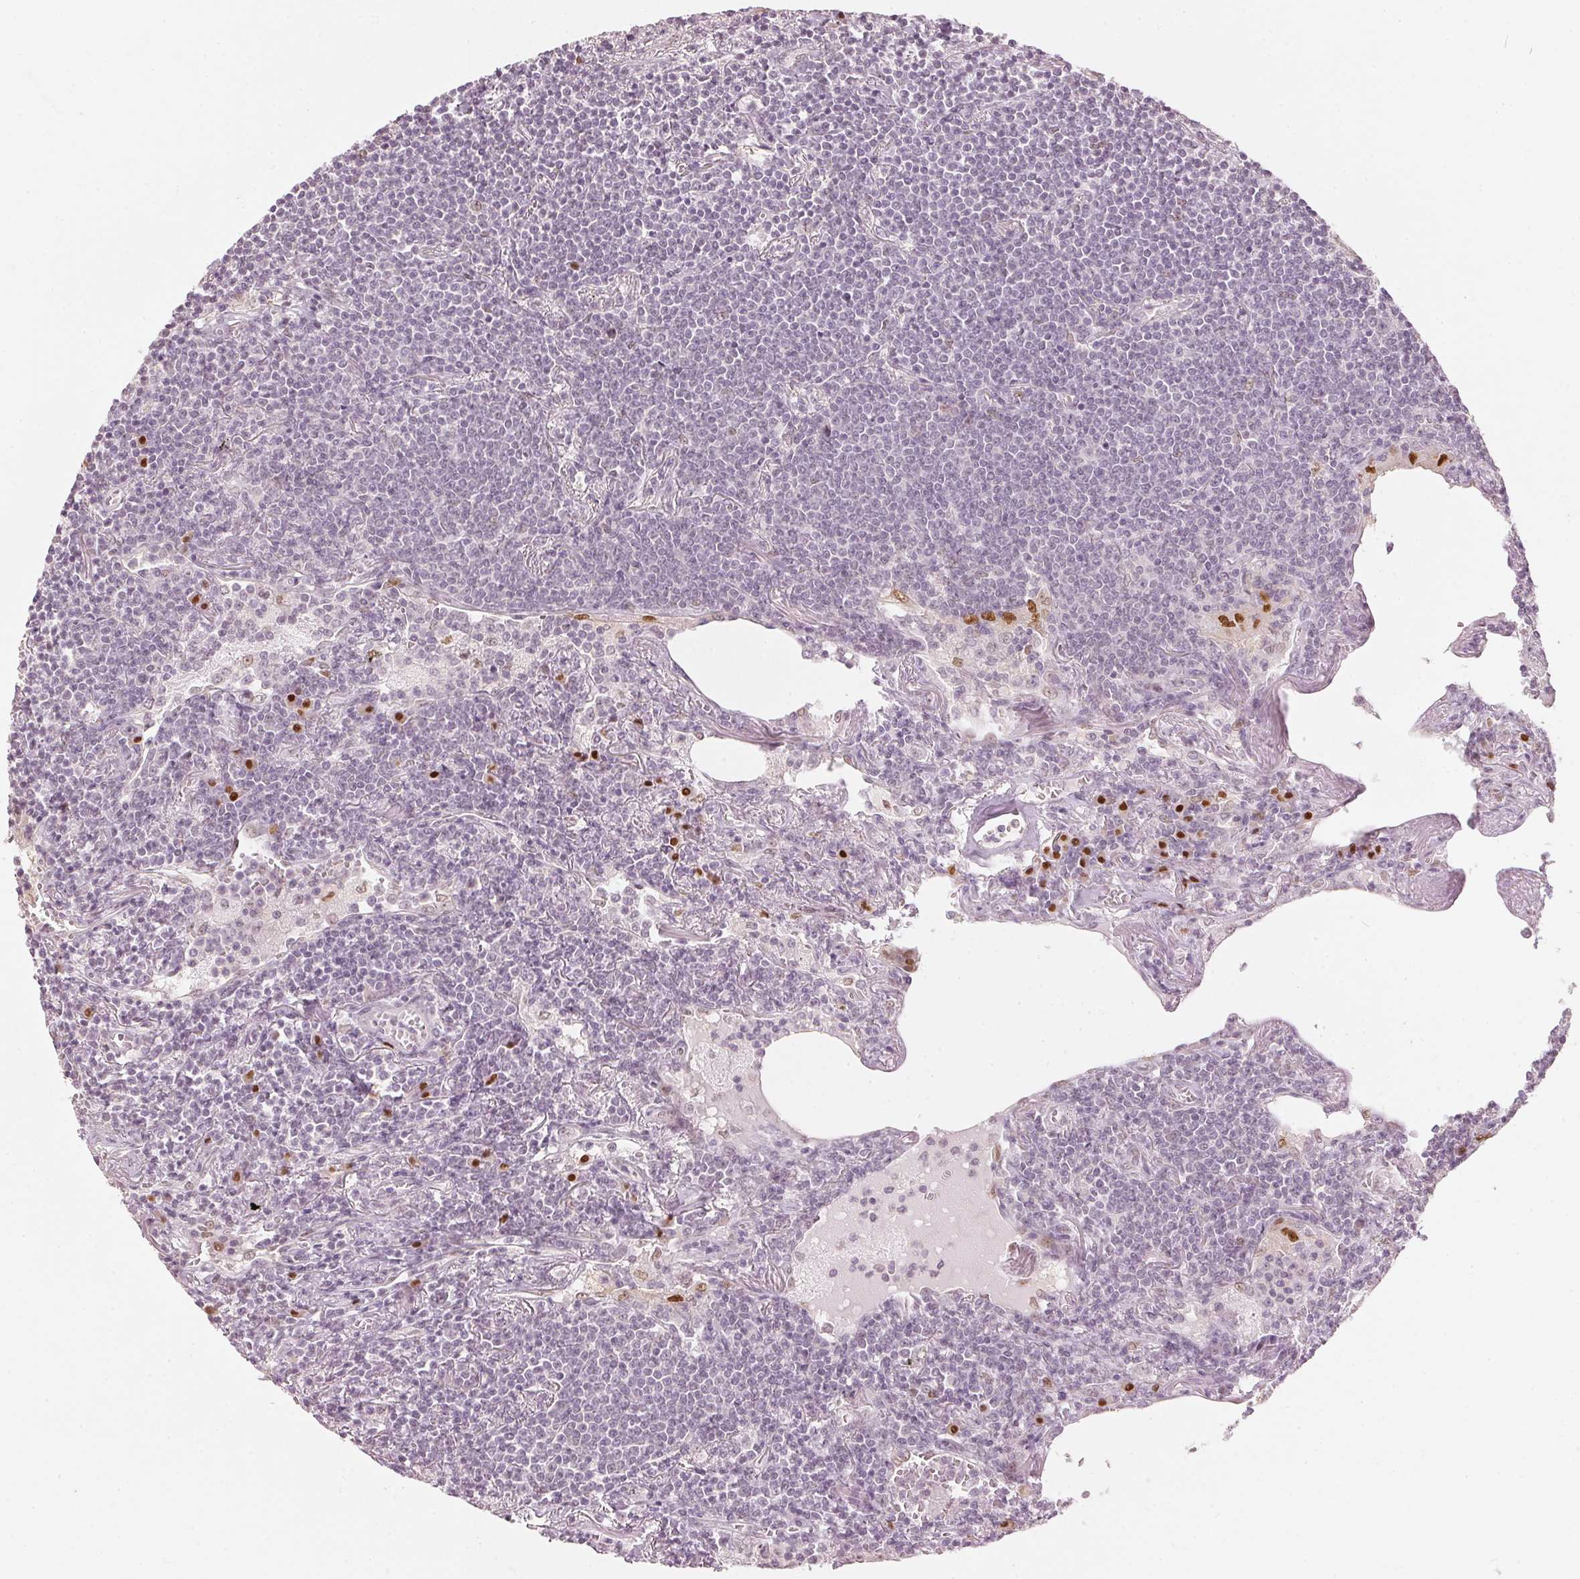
{"staining": {"intensity": "negative", "quantity": "none", "location": "none"}, "tissue": "lymphoma", "cell_type": "Tumor cells", "image_type": "cancer", "snomed": [{"axis": "morphology", "description": "Malignant lymphoma, non-Hodgkin's type, Low grade"}, {"axis": "topography", "description": "Lung"}], "caption": "Immunohistochemistry photomicrograph of neoplastic tissue: human malignant lymphoma, non-Hodgkin's type (low-grade) stained with DAB (3,3'-diaminobenzidine) displays no significant protein expression in tumor cells.", "gene": "SLC39A3", "patient": {"sex": "female", "age": 71}}